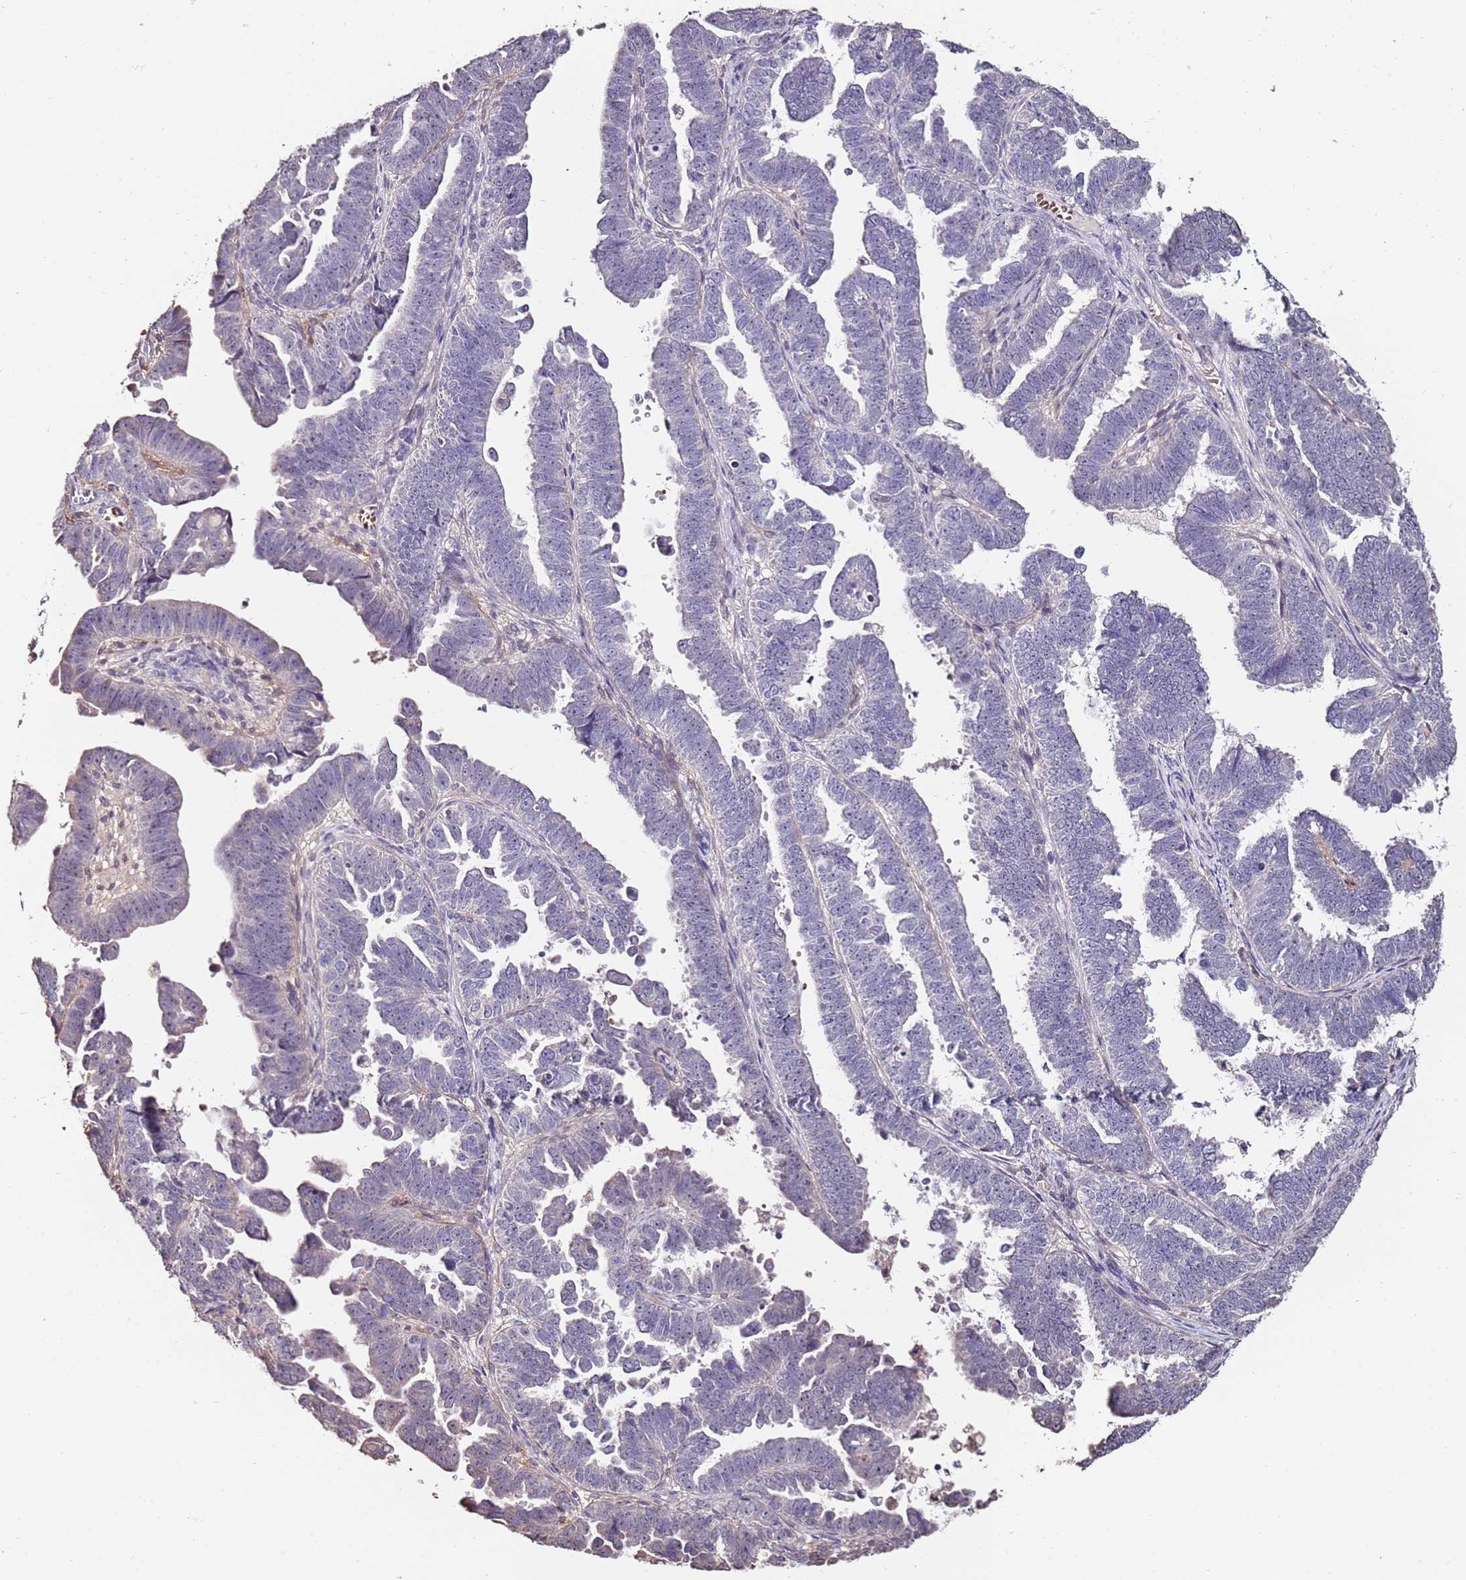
{"staining": {"intensity": "negative", "quantity": "none", "location": "none"}, "tissue": "endometrial cancer", "cell_type": "Tumor cells", "image_type": "cancer", "snomed": [{"axis": "morphology", "description": "Adenocarcinoma, NOS"}, {"axis": "topography", "description": "Endometrium"}], "caption": "An immunohistochemistry (IHC) micrograph of adenocarcinoma (endometrial) is shown. There is no staining in tumor cells of adenocarcinoma (endometrial).", "gene": "C3orf80", "patient": {"sex": "female", "age": 75}}